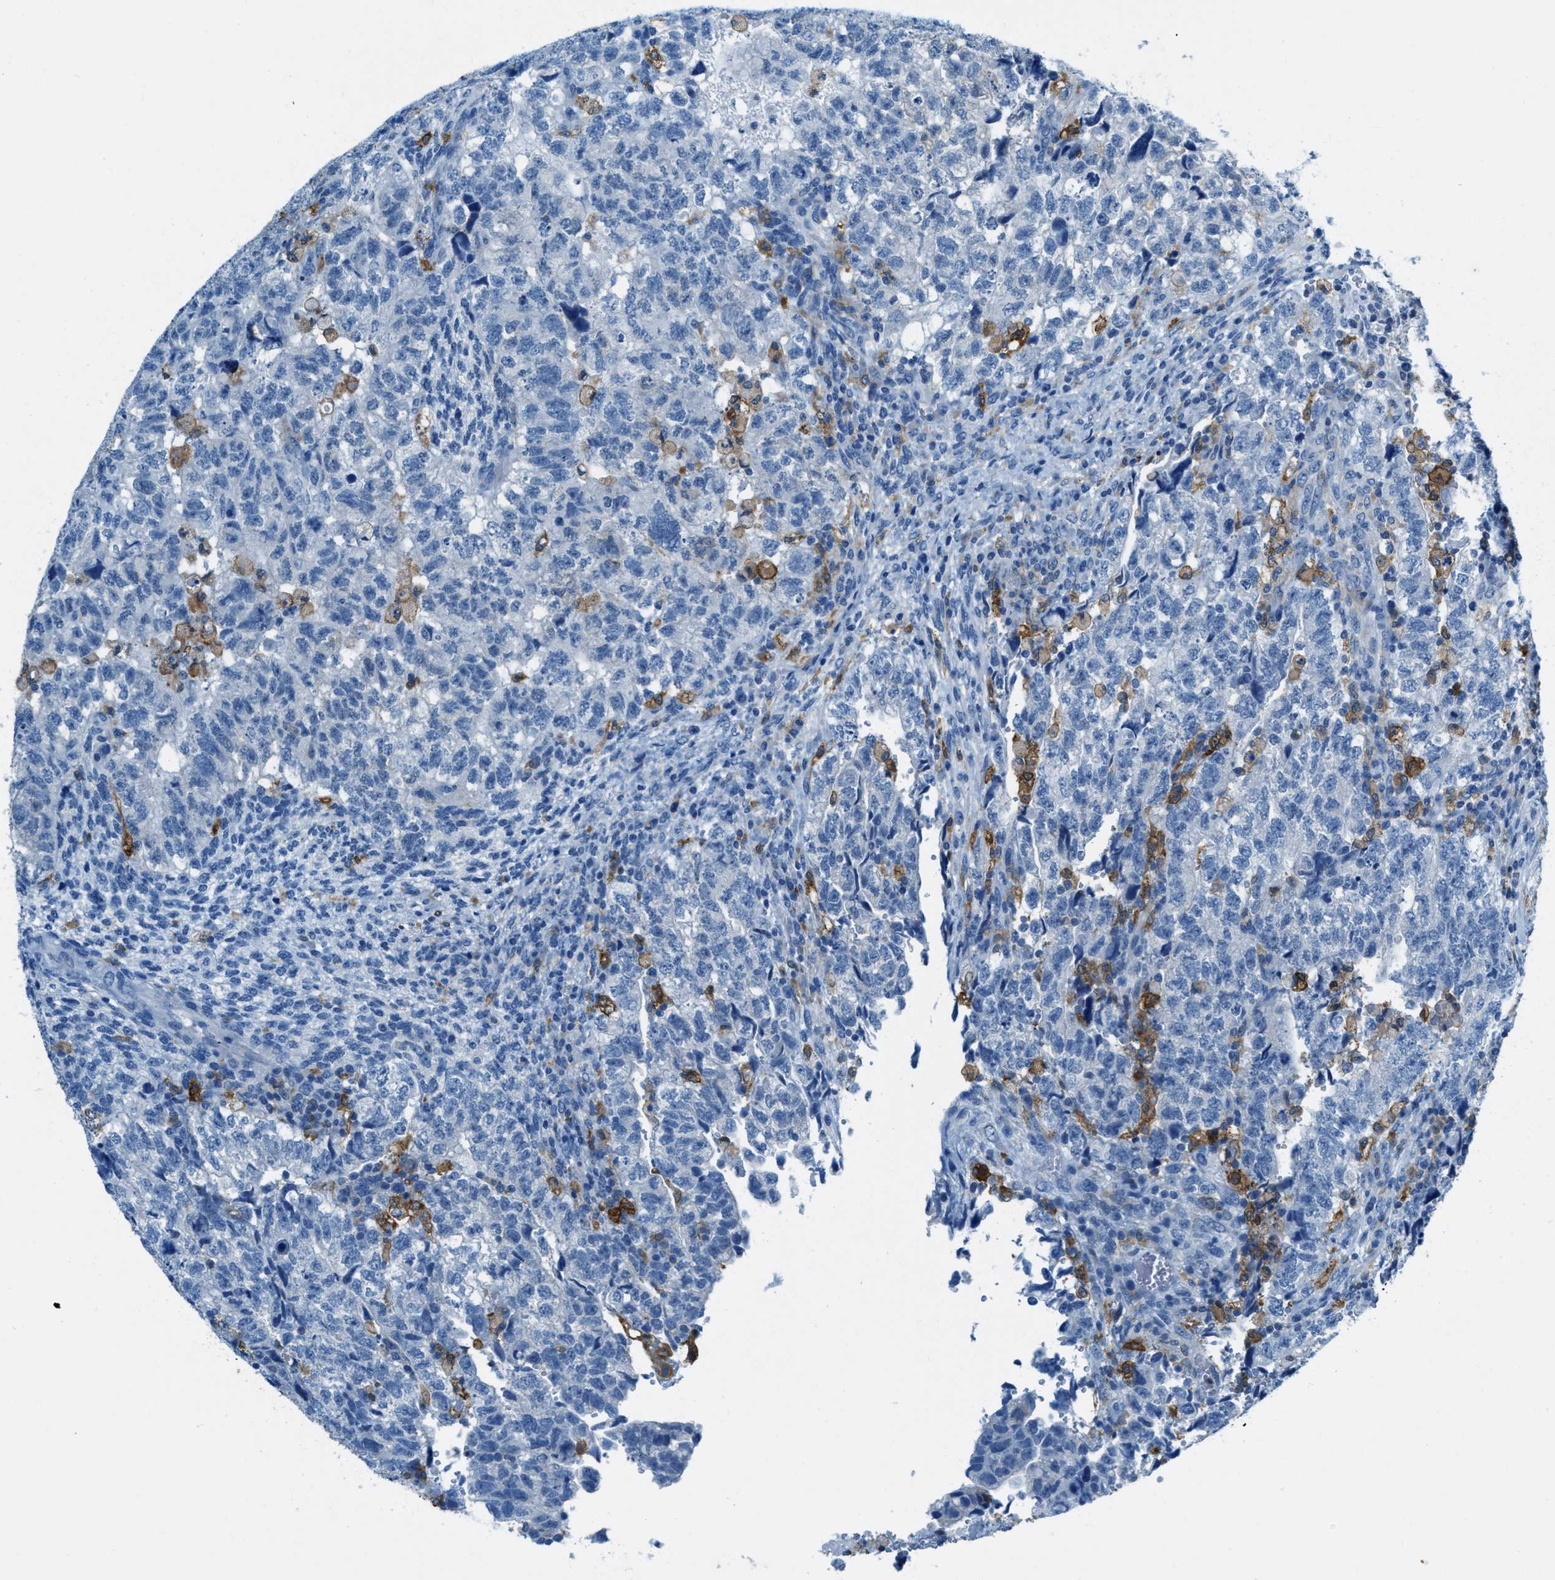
{"staining": {"intensity": "negative", "quantity": "none", "location": "none"}, "tissue": "testis cancer", "cell_type": "Tumor cells", "image_type": "cancer", "snomed": [{"axis": "morphology", "description": "Carcinoma, Embryonal, NOS"}, {"axis": "topography", "description": "Testis"}], "caption": "Photomicrograph shows no significant protein staining in tumor cells of testis embryonal carcinoma.", "gene": "MATCAP2", "patient": {"sex": "male", "age": 36}}